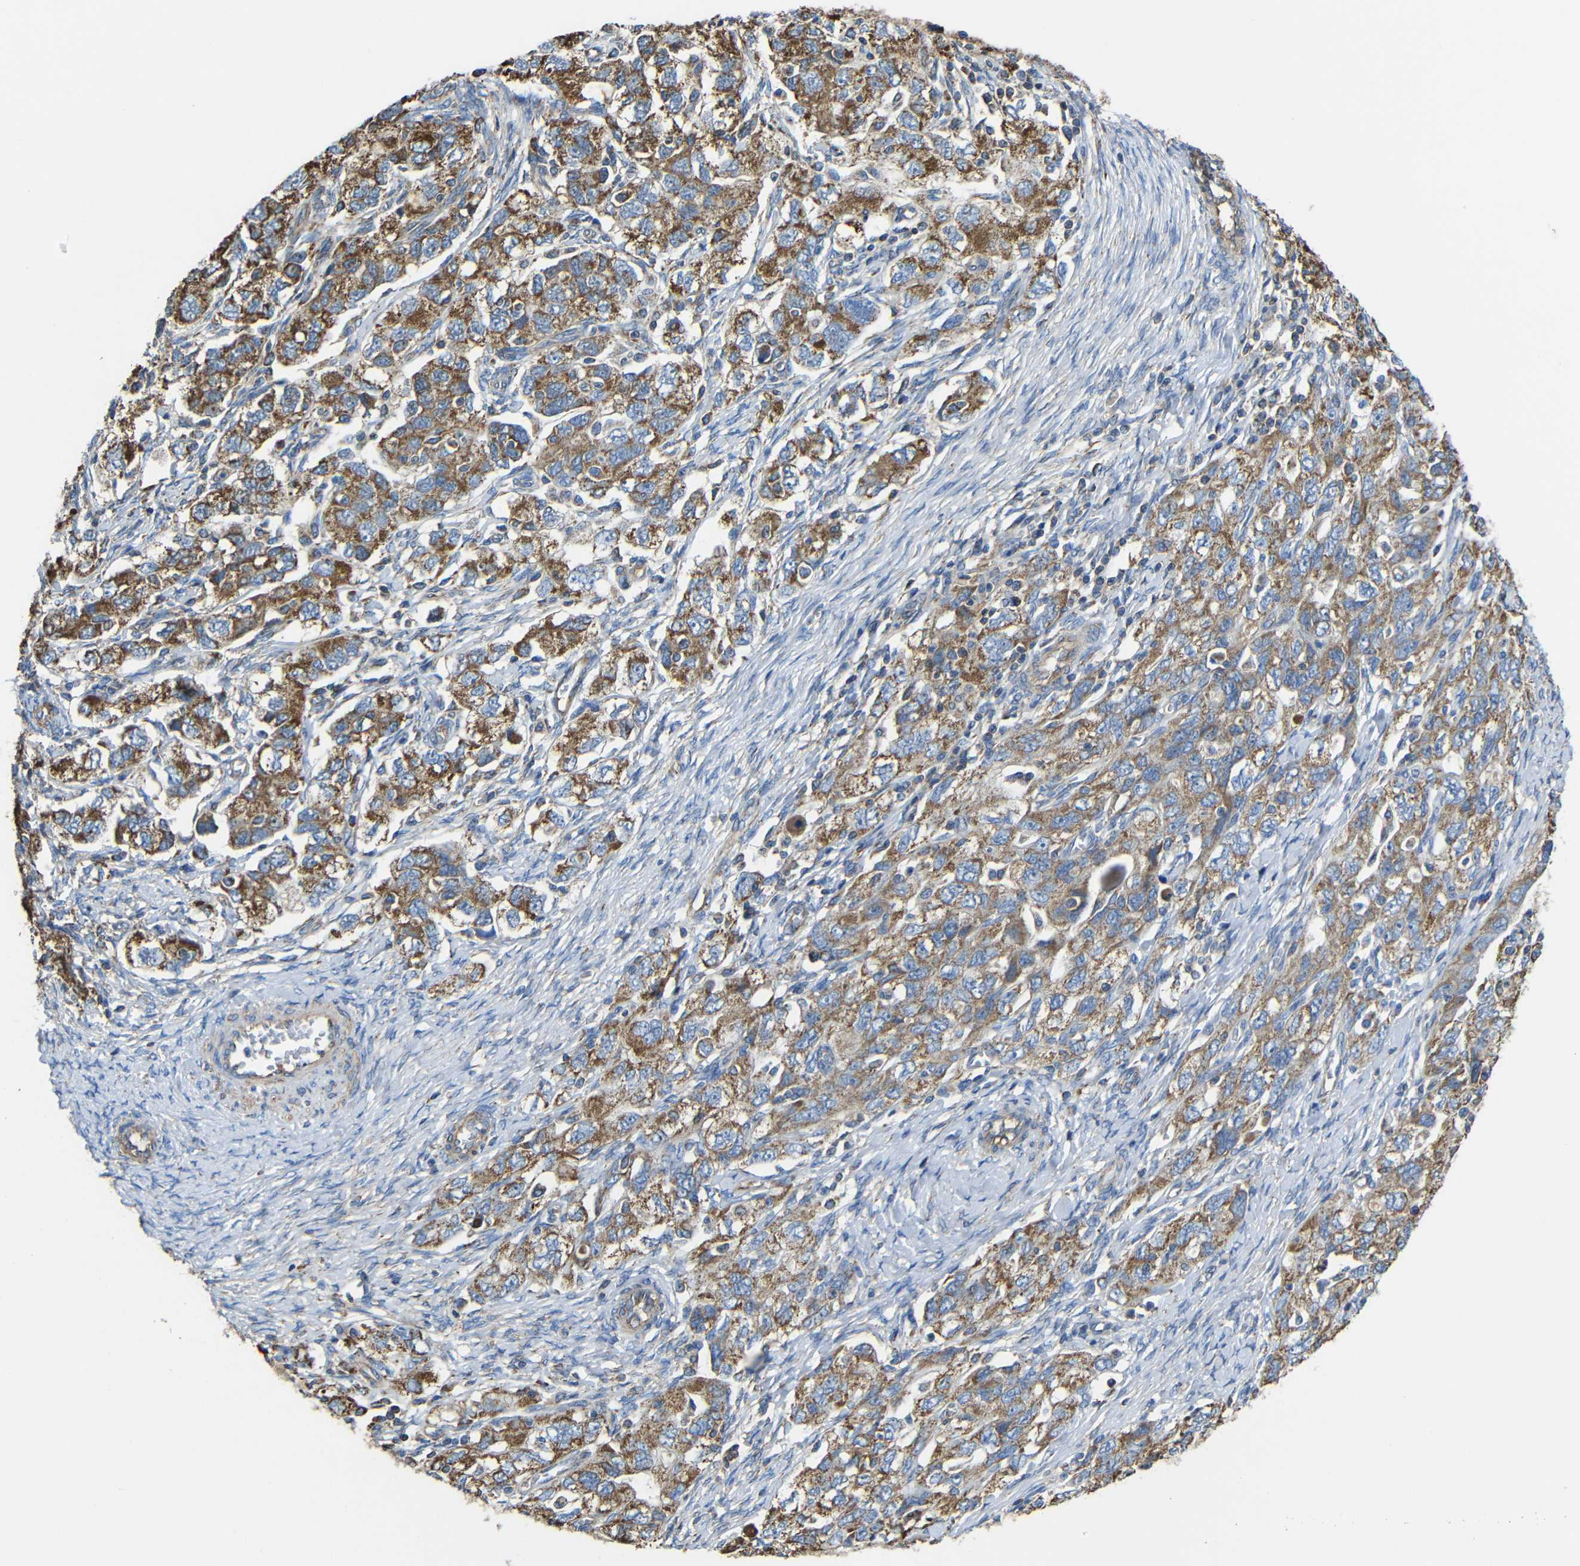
{"staining": {"intensity": "moderate", "quantity": ">75%", "location": "cytoplasmic/membranous"}, "tissue": "ovarian cancer", "cell_type": "Tumor cells", "image_type": "cancer", "snomed": [{"axis": "morphology", "description": "Carcinoma, NOS"}, {"axis": "morphology", "description": "Cystadenocarcinoma, serous, NOS"}, {"axis": "topography", "description": "Ovary"}], "caption": "Ovarian cancer (serous cystadenocarcinoma) stained for a protein (brown) exhibits moderate cytoplasmic/membranous positive staining in approximately >75% of tumor cells.", "gene": "INTS6L", "patient": {"sex": "female", "age": 69}}